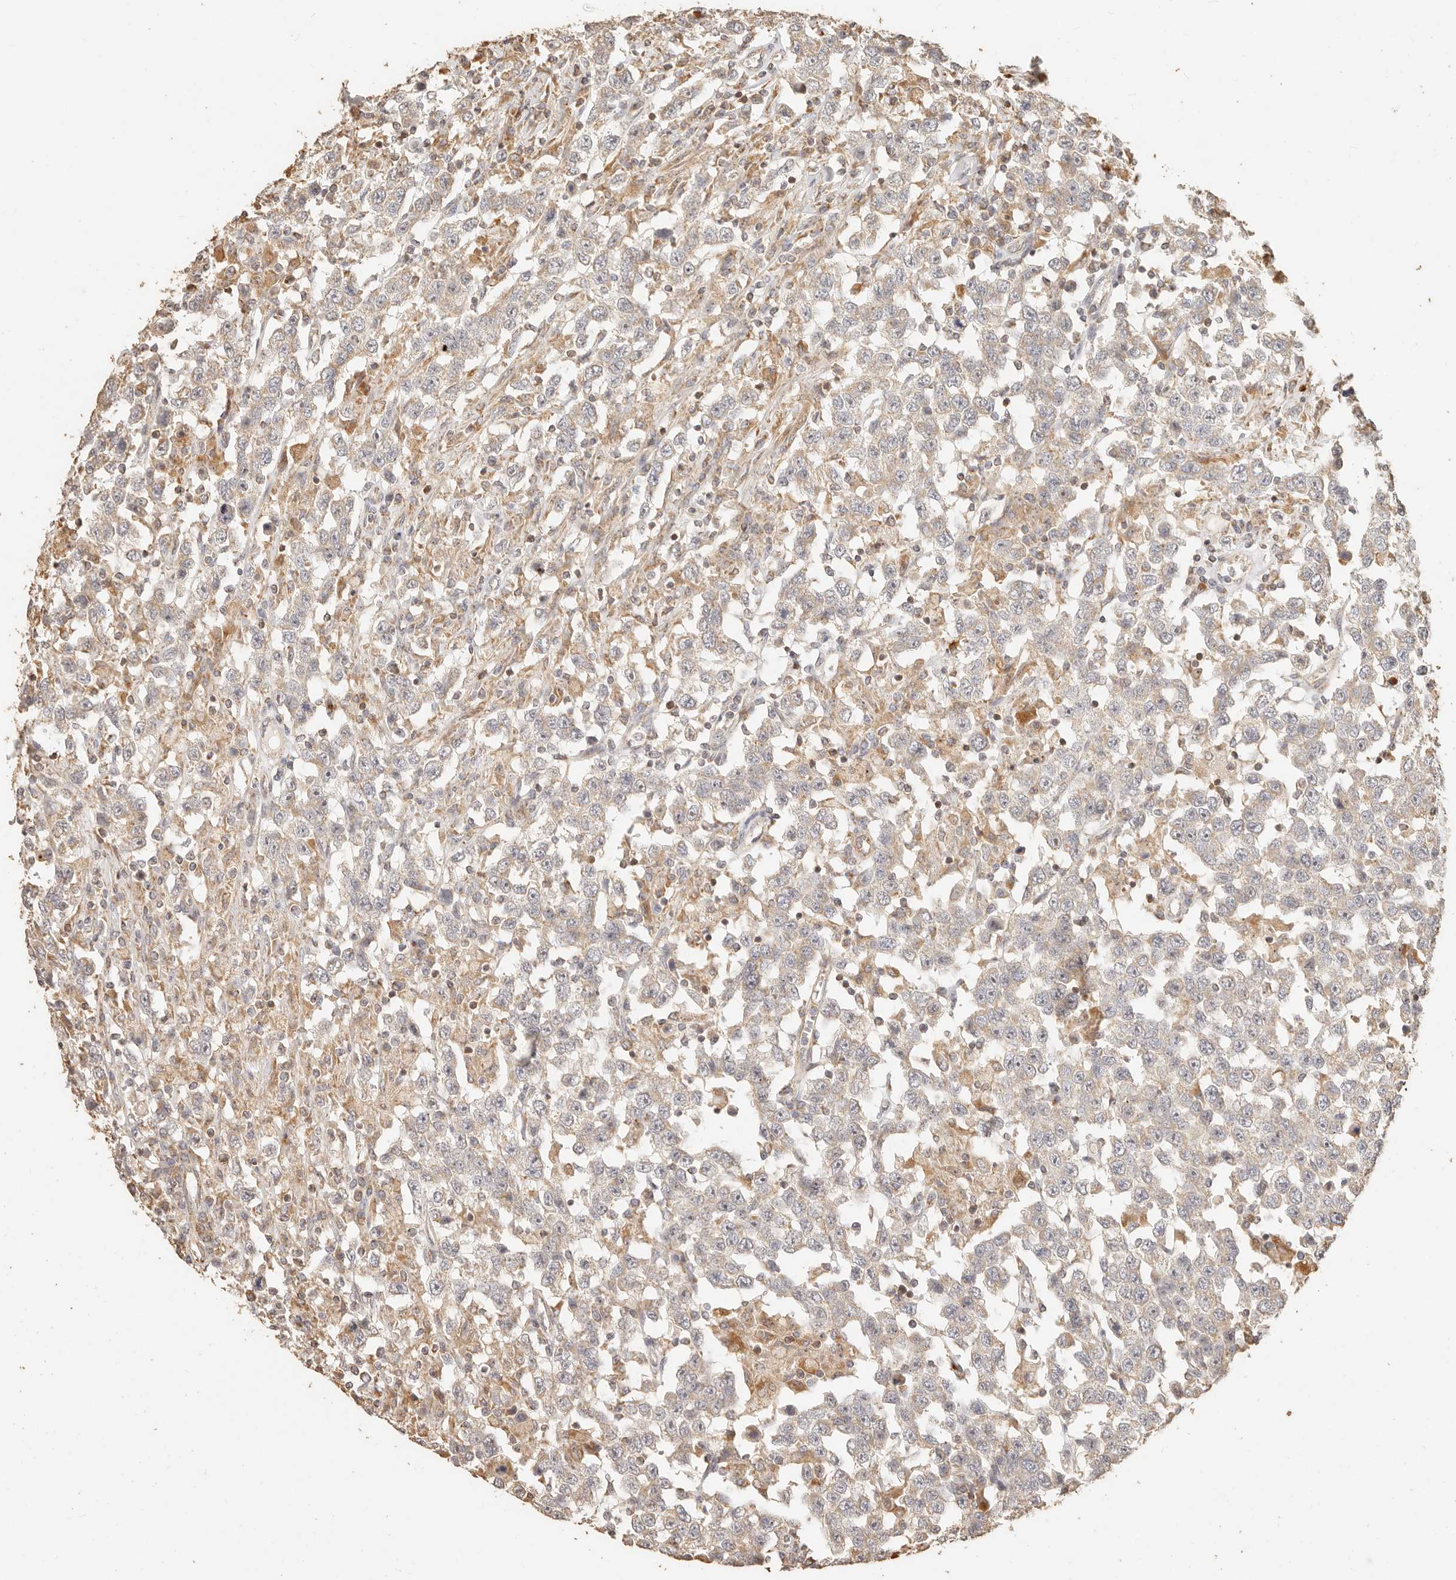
{"staining": {"intensity": "negative", "quantity": "none", "location": "none"}, "tissue": "testis cancer", "cell_type": "Tumor cells", "image_type": "cancer", "snomed": [{"axis": "morphology", "description": "Seminoma, NOS"}, {"axis": "topography", "description": "Testis"}], "caption": "Tumor cells show no significant protein expression in testis cancer.", "gene": "PTPN22", "patient": {"sex": "male", "age": 41}}